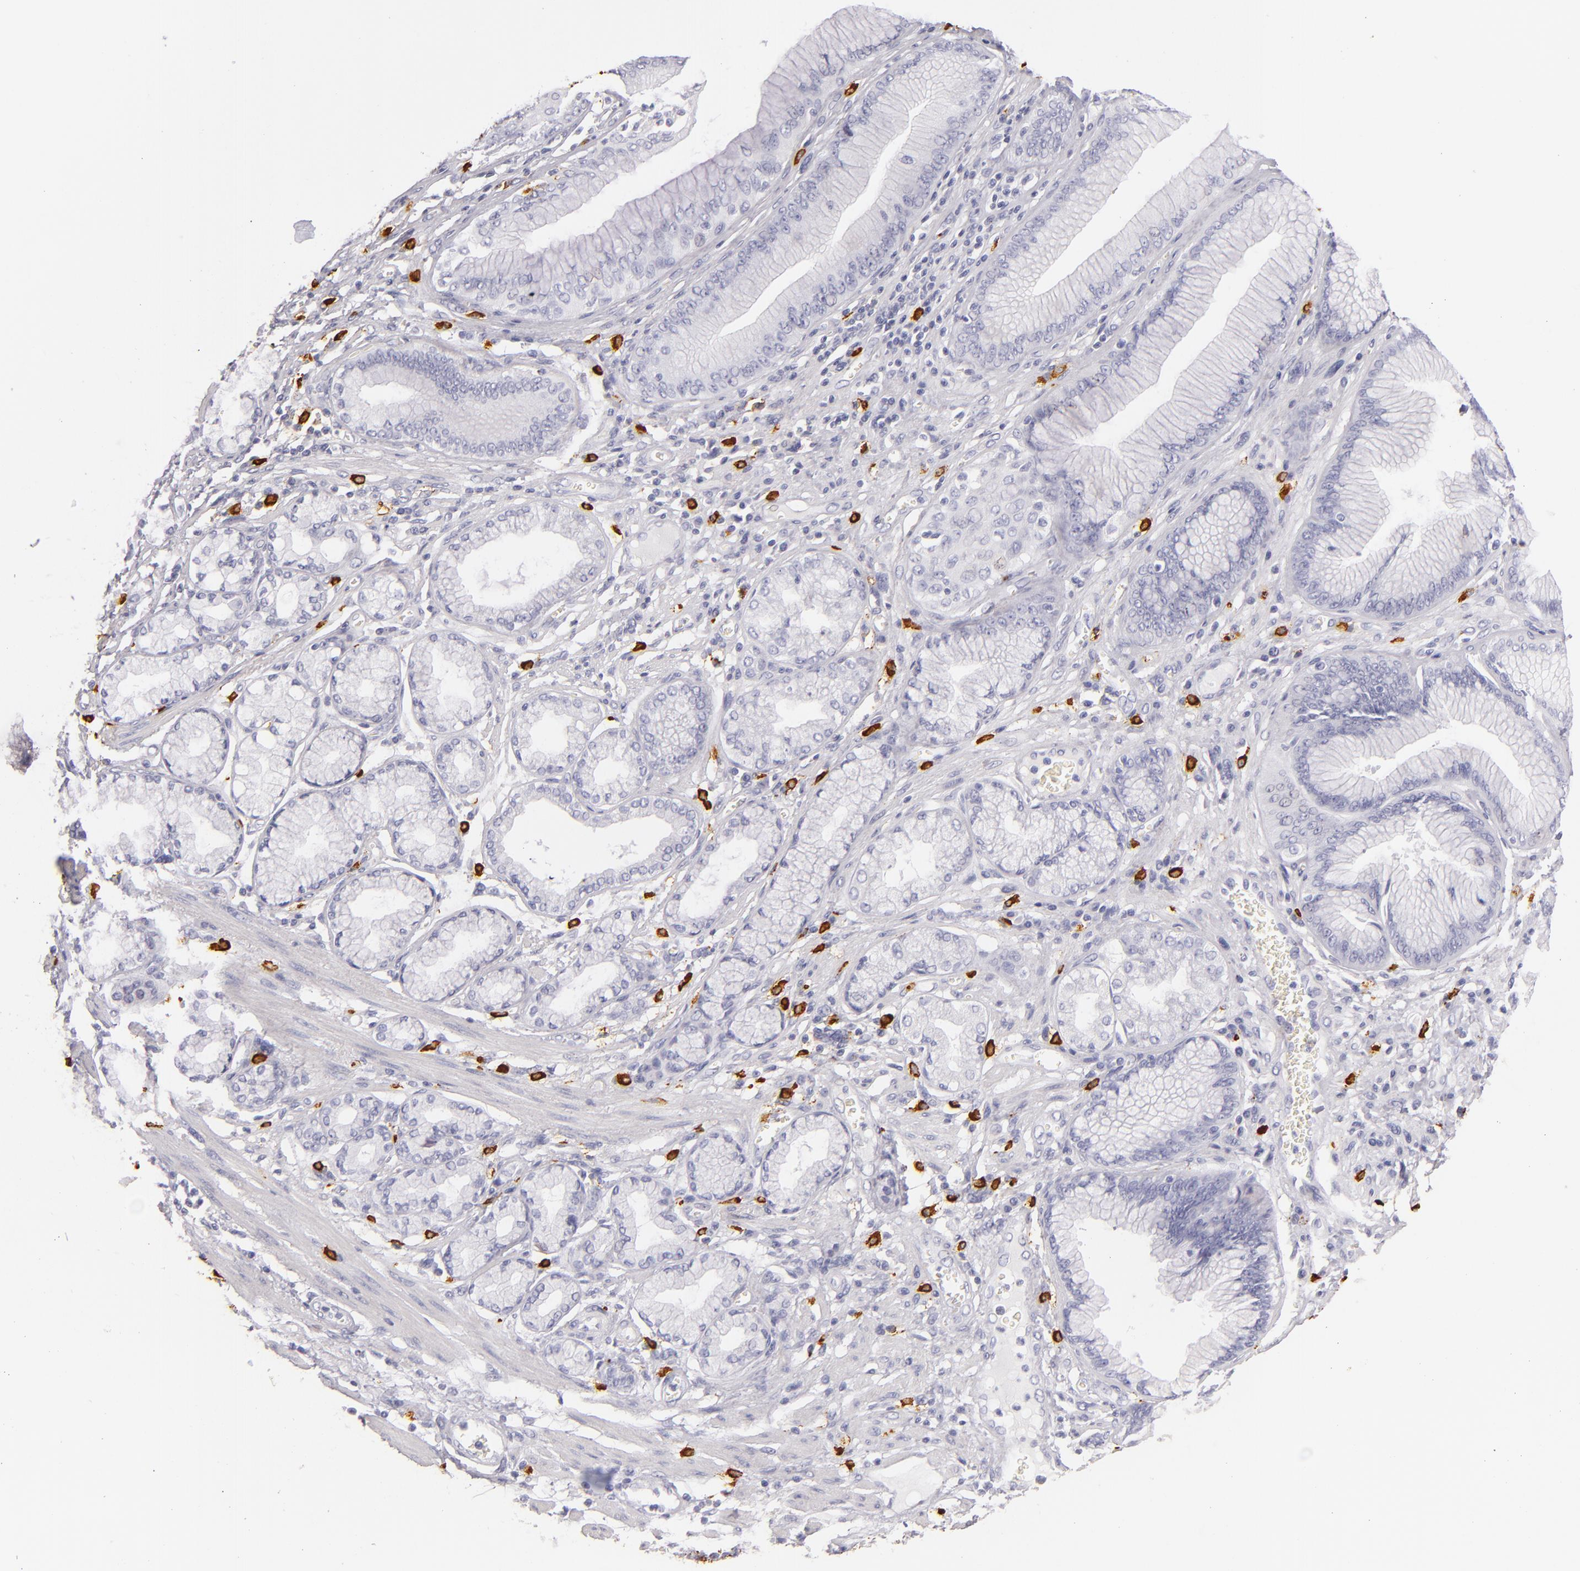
{"staining": {"intensity": "negative", "quantity": "none", "location": "none"}, "tissue": "stomach cancer", "cell_type": "Tumor cells", "image_type": "cancer", "snomed": [{"axis": "morphology", "description": "Adenocarcinoma, NOS"}, {"axis": "topography", "description": "Pancreas"}, {"axis": "topography", "description": "Stomach, upper"}], "caption": "Tumor cells show no significant protein expression in stomach cancer (adenocarcinoma). Nuclei are stained in blue.", "gene": "TPSD1", "patient": {"sex": "male", "age": 77}}